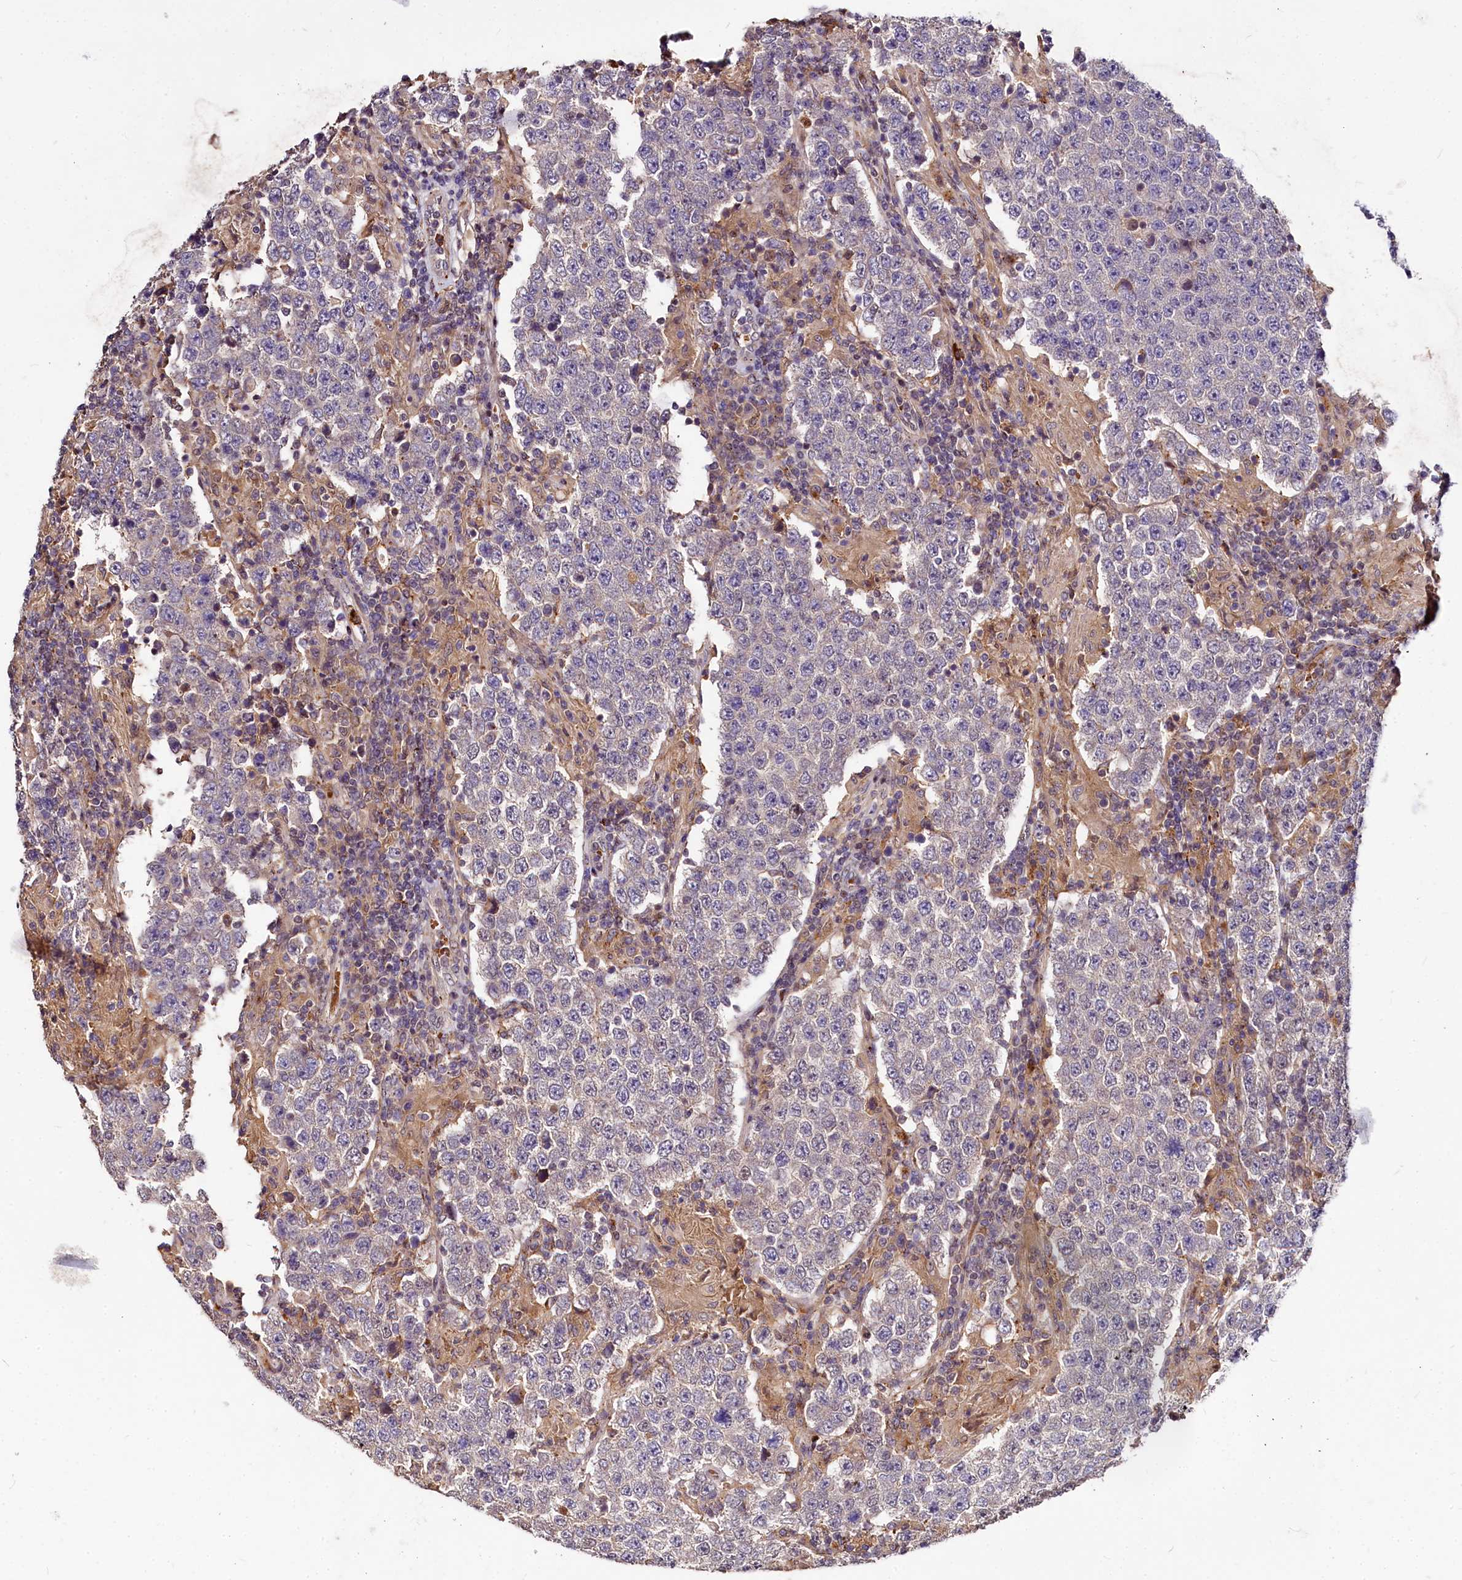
{"staining": {"intensity": "negative", "quantity": "none", "location": "none"}, "tissue": "testis cancer", "cell_type": "Tumor cells", "image_type": "cancer", "snomed": [{"axis": "morphology", "description": "Normal tissue, NOS"}, {"axis": "morphology", "description": "Urothelial carcinoma, High grade"}, {"axis": "morphology", "description": "Seminoma, NOS"}, {"axis": "morphology", "description": "Carcinoma, Embryonal, NOS"}, {"axis": "topography", "description": "Urinary bladder"}, {"axis": "topography", "description": "Testis"}], "caption": "Tumor cells show no significant protein positivity in testis cancer.", "gene": "ATG101", "patient": {"sex": "male", "age": 41}}